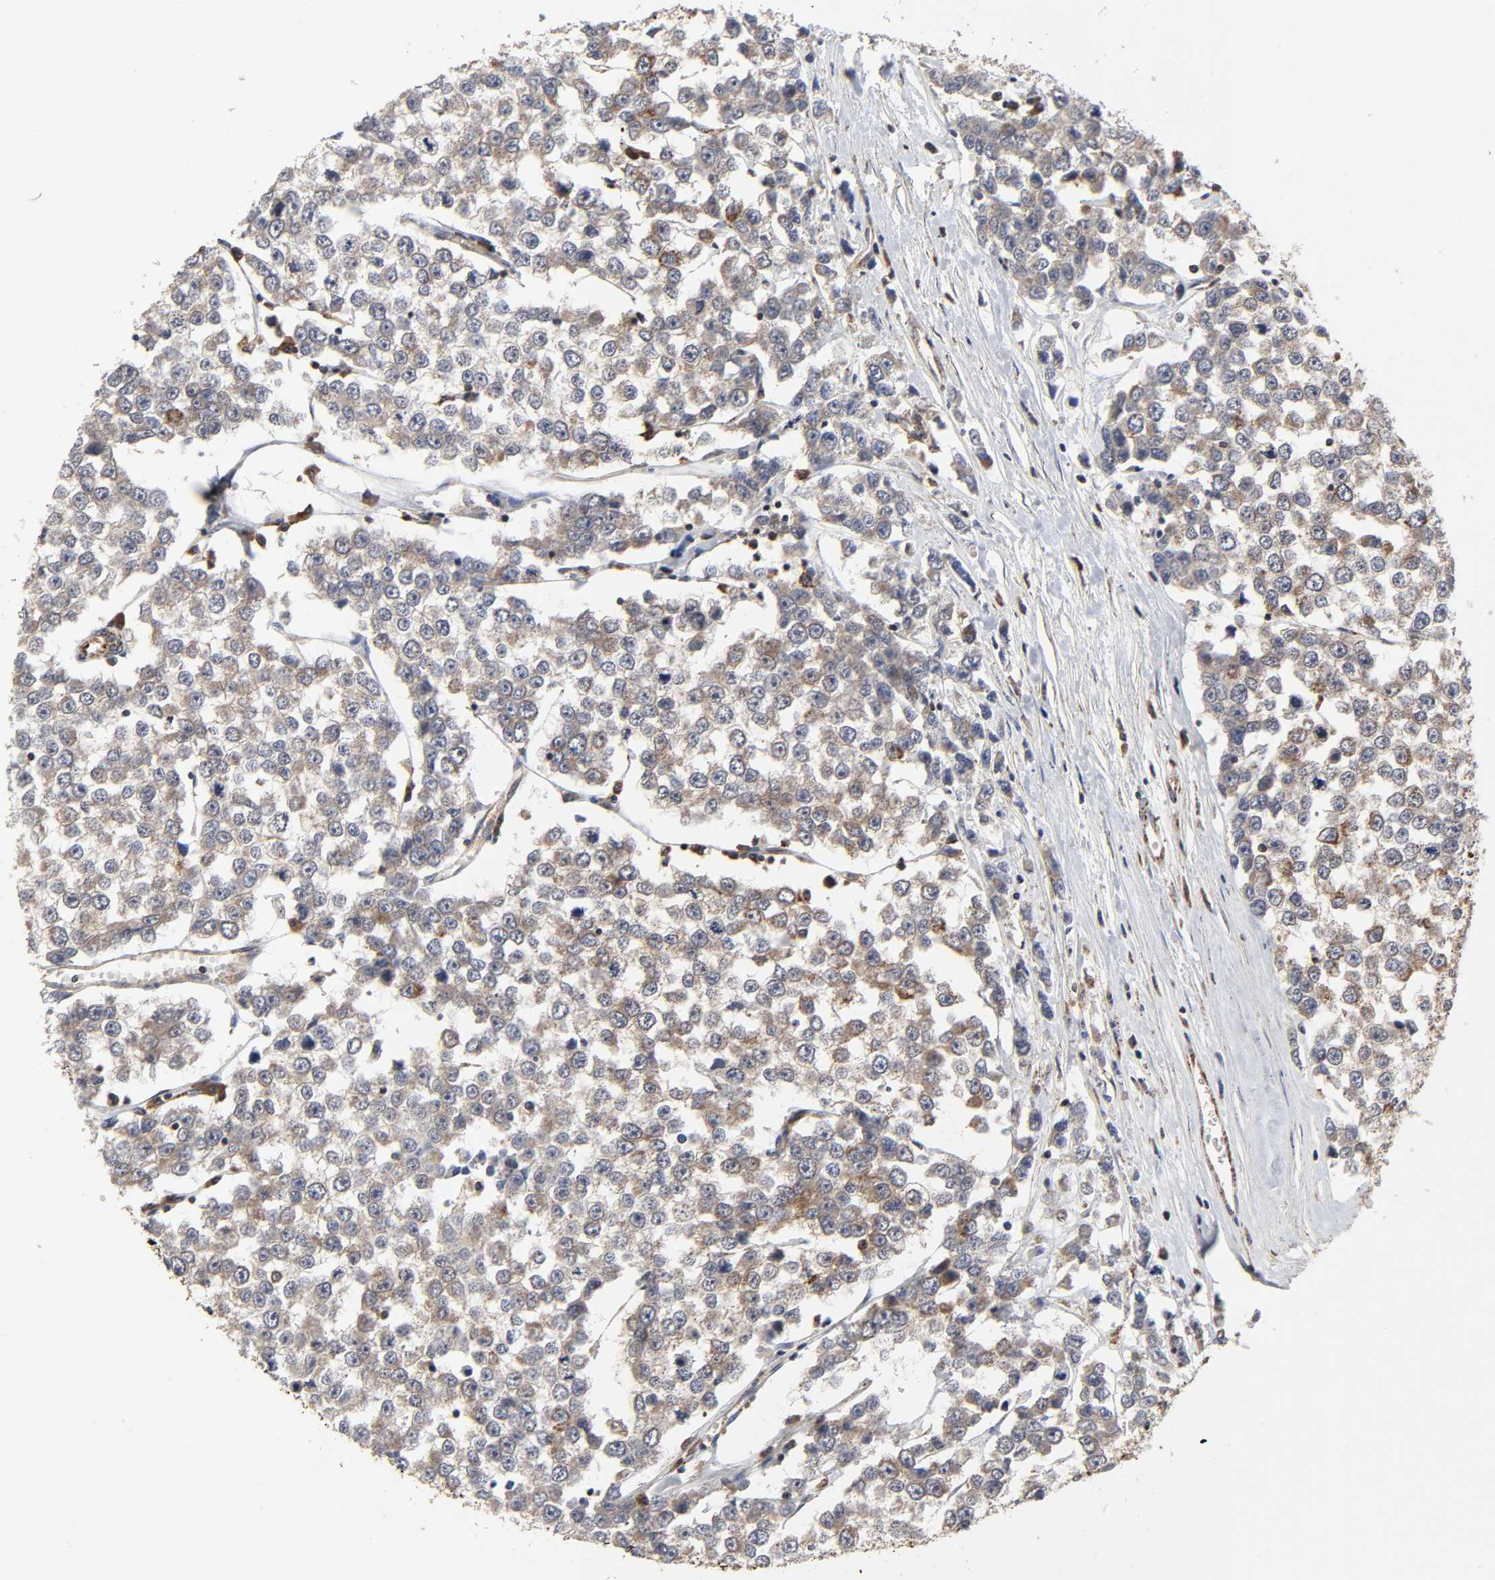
{"staining": {"intensity": "moderate", "quantity": ">75%", "location": "cytoplasmic/membranous"}, "tissue": "testis cancer", "cell_type": "Tumor cells", "image_type": "cancer", "snomed": [{"axis": "morphology", "description": "Seminoma, NOS"}, {"axis": "morphology", "description": "Carcinoma, Embryonal, NOS"}, {"axis": "topography", "description": "Testis"}], "caption": "This is an image of immunohistochemistry (IHC) staining of testis cancer, which shows moderate expression in the cytoplasmic/membranous of tumor cells.", "gene": "COX6B1", "patient": {"sex": "male", "age": 52}}